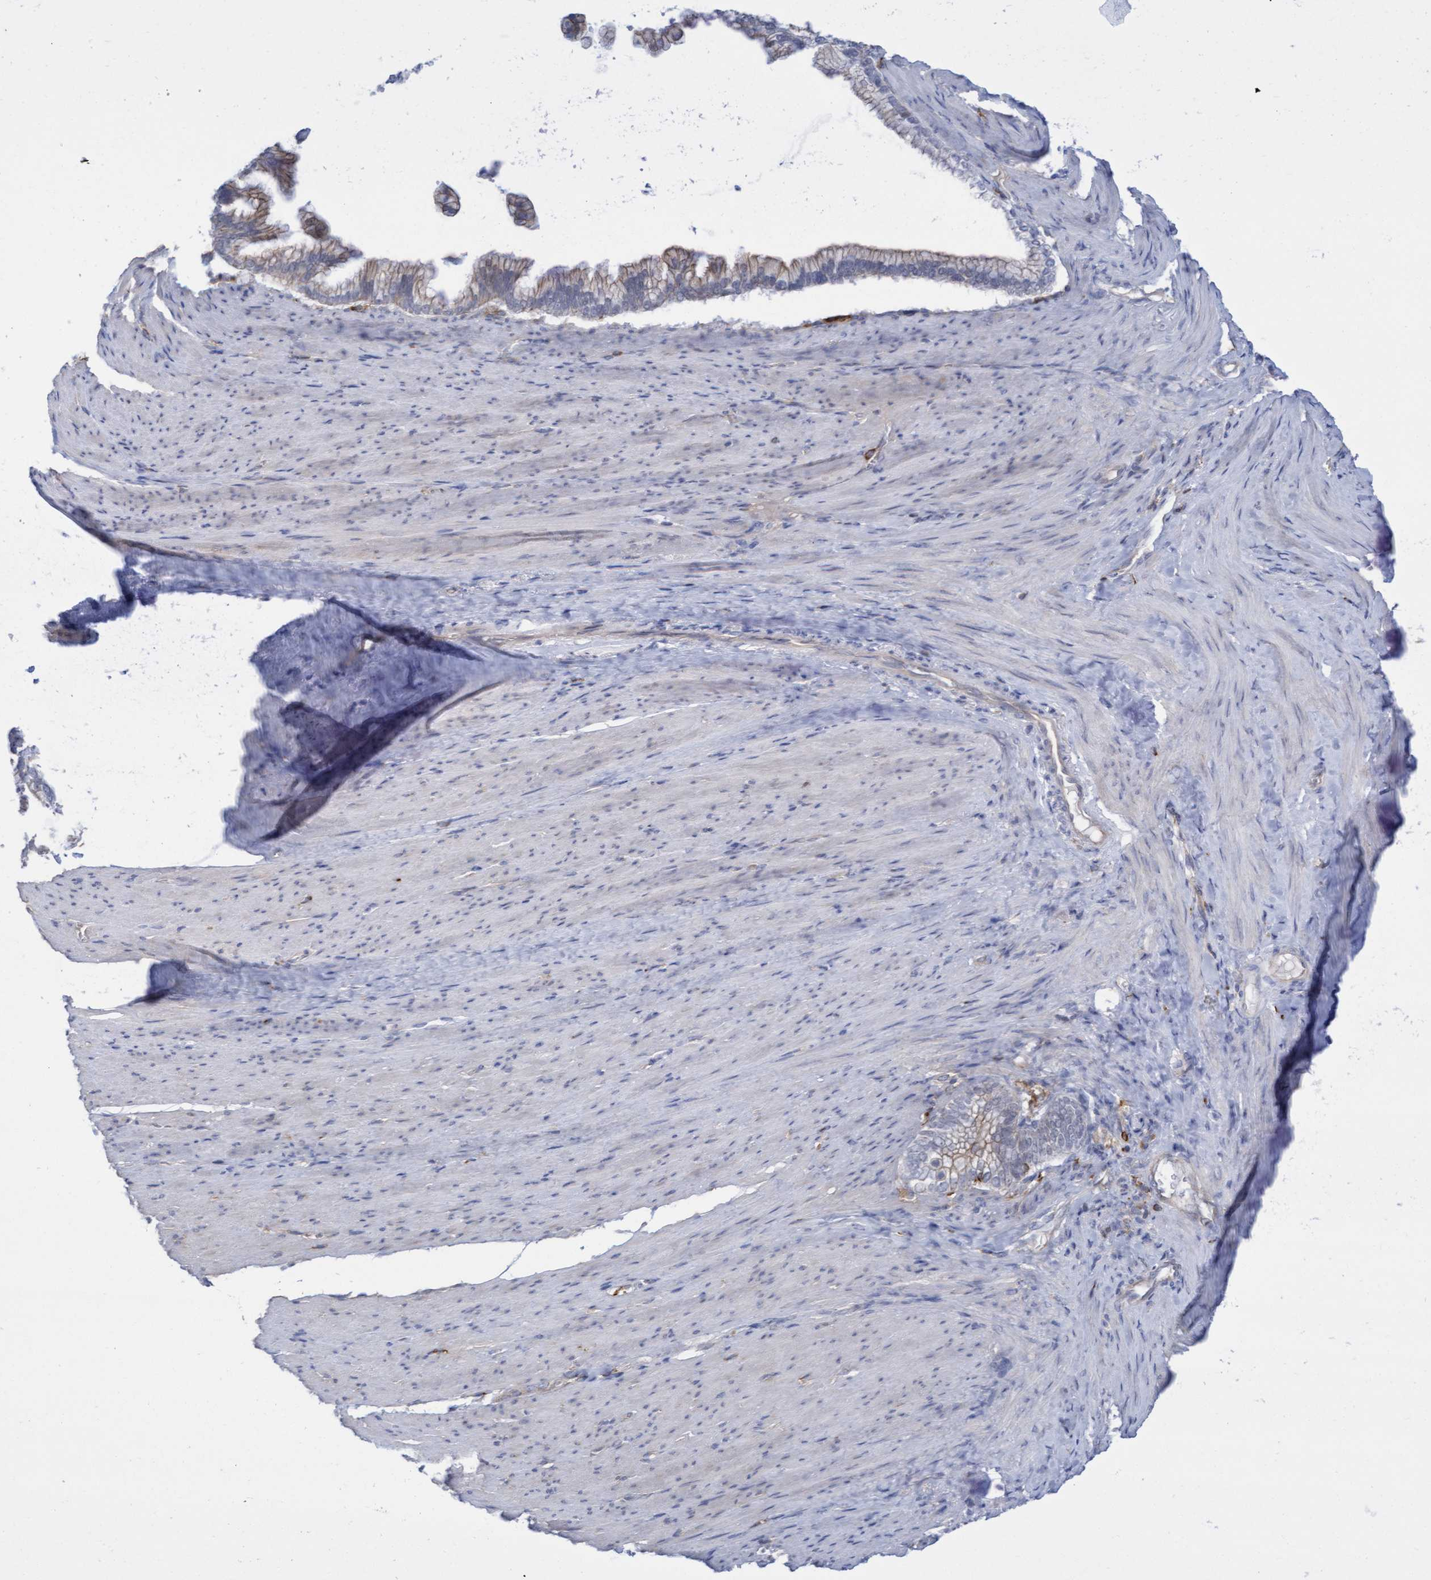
{"staining": {"intensity": "weak", "quantity": "25%-75%", "location": "cytoplasmic/membranous"}, "tissue": "pancreatic cancer", "cell_type": "Tumor cells", "image_type": "cancer", "snomed": [{"axis": "morphology", "description": "Adenocarcinoma, NOS"}, {"axis": "topography", "description": "Pancreas"}], "caption": "This is a photomicrograph of immunohistochemistry staining of pancreatic adenocarcinoma, which shows weak positivity in the cytoplasmic/membranous of tumor cells.", "gene": "FNBP1", "patient": {"sex": "male", "age": 69}}